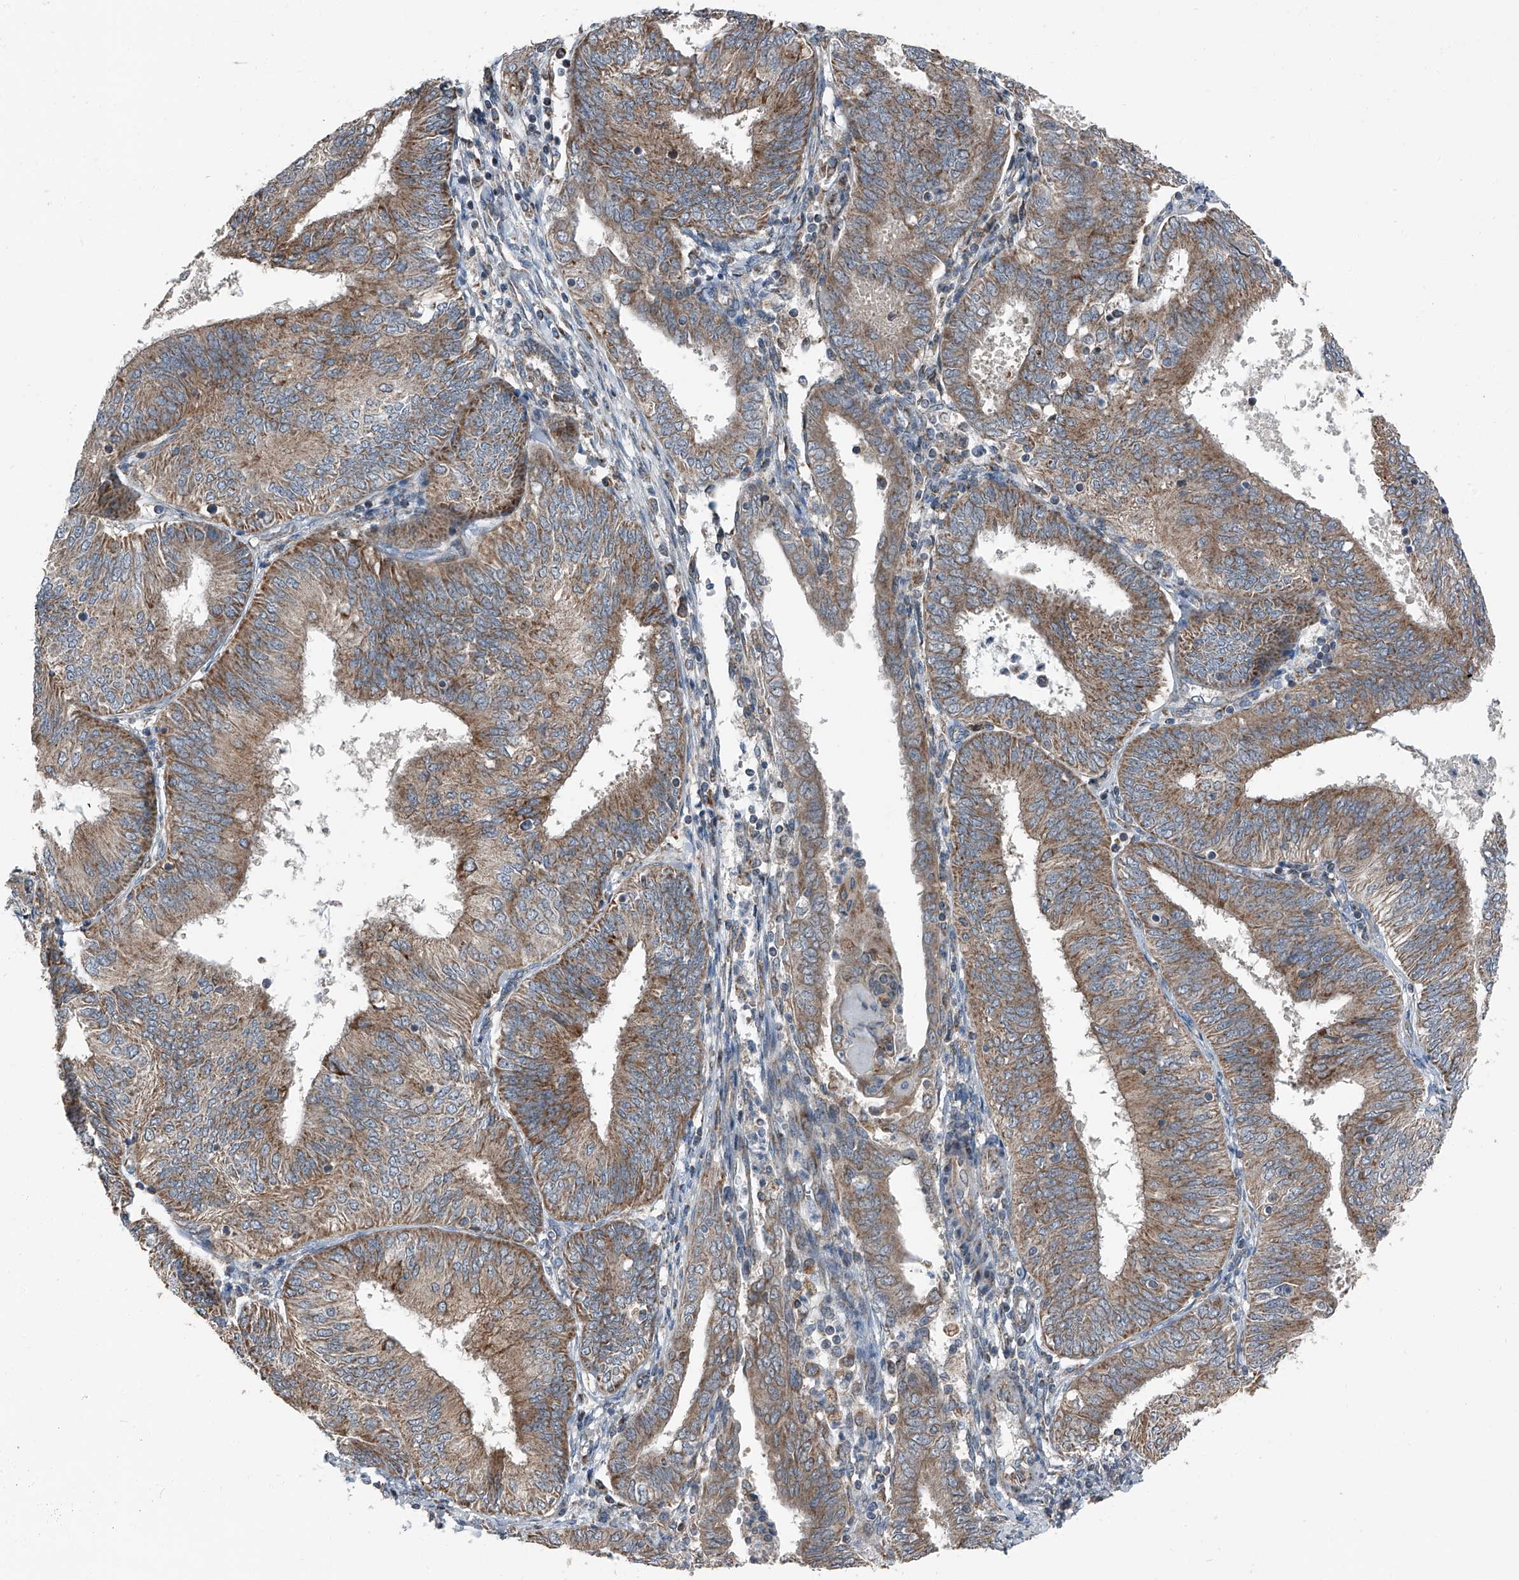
{"staining": {"intensity": "moderate", "quantity": ">75%", "location": "cytoplasmic/membranous"}, "tissue": "endometrial cancer", "cell_type": "Tumor cells", "image_type": "cancer", "snomed": [{"axis": "morphology", "description": "Adenocarcinoma, NOS"}, {"axis": "topography", "description": "Endometrium"}], "caption": "Approximately >75% of tumor cells in endometrial cancer (adenocarcinoma) reveal moderate cytoplasmic/membranous protein staining as visualized by brown immunohistochemical staining.", "gene": "CHRNA7", "patient": {"sex": "female", "age": 58}}